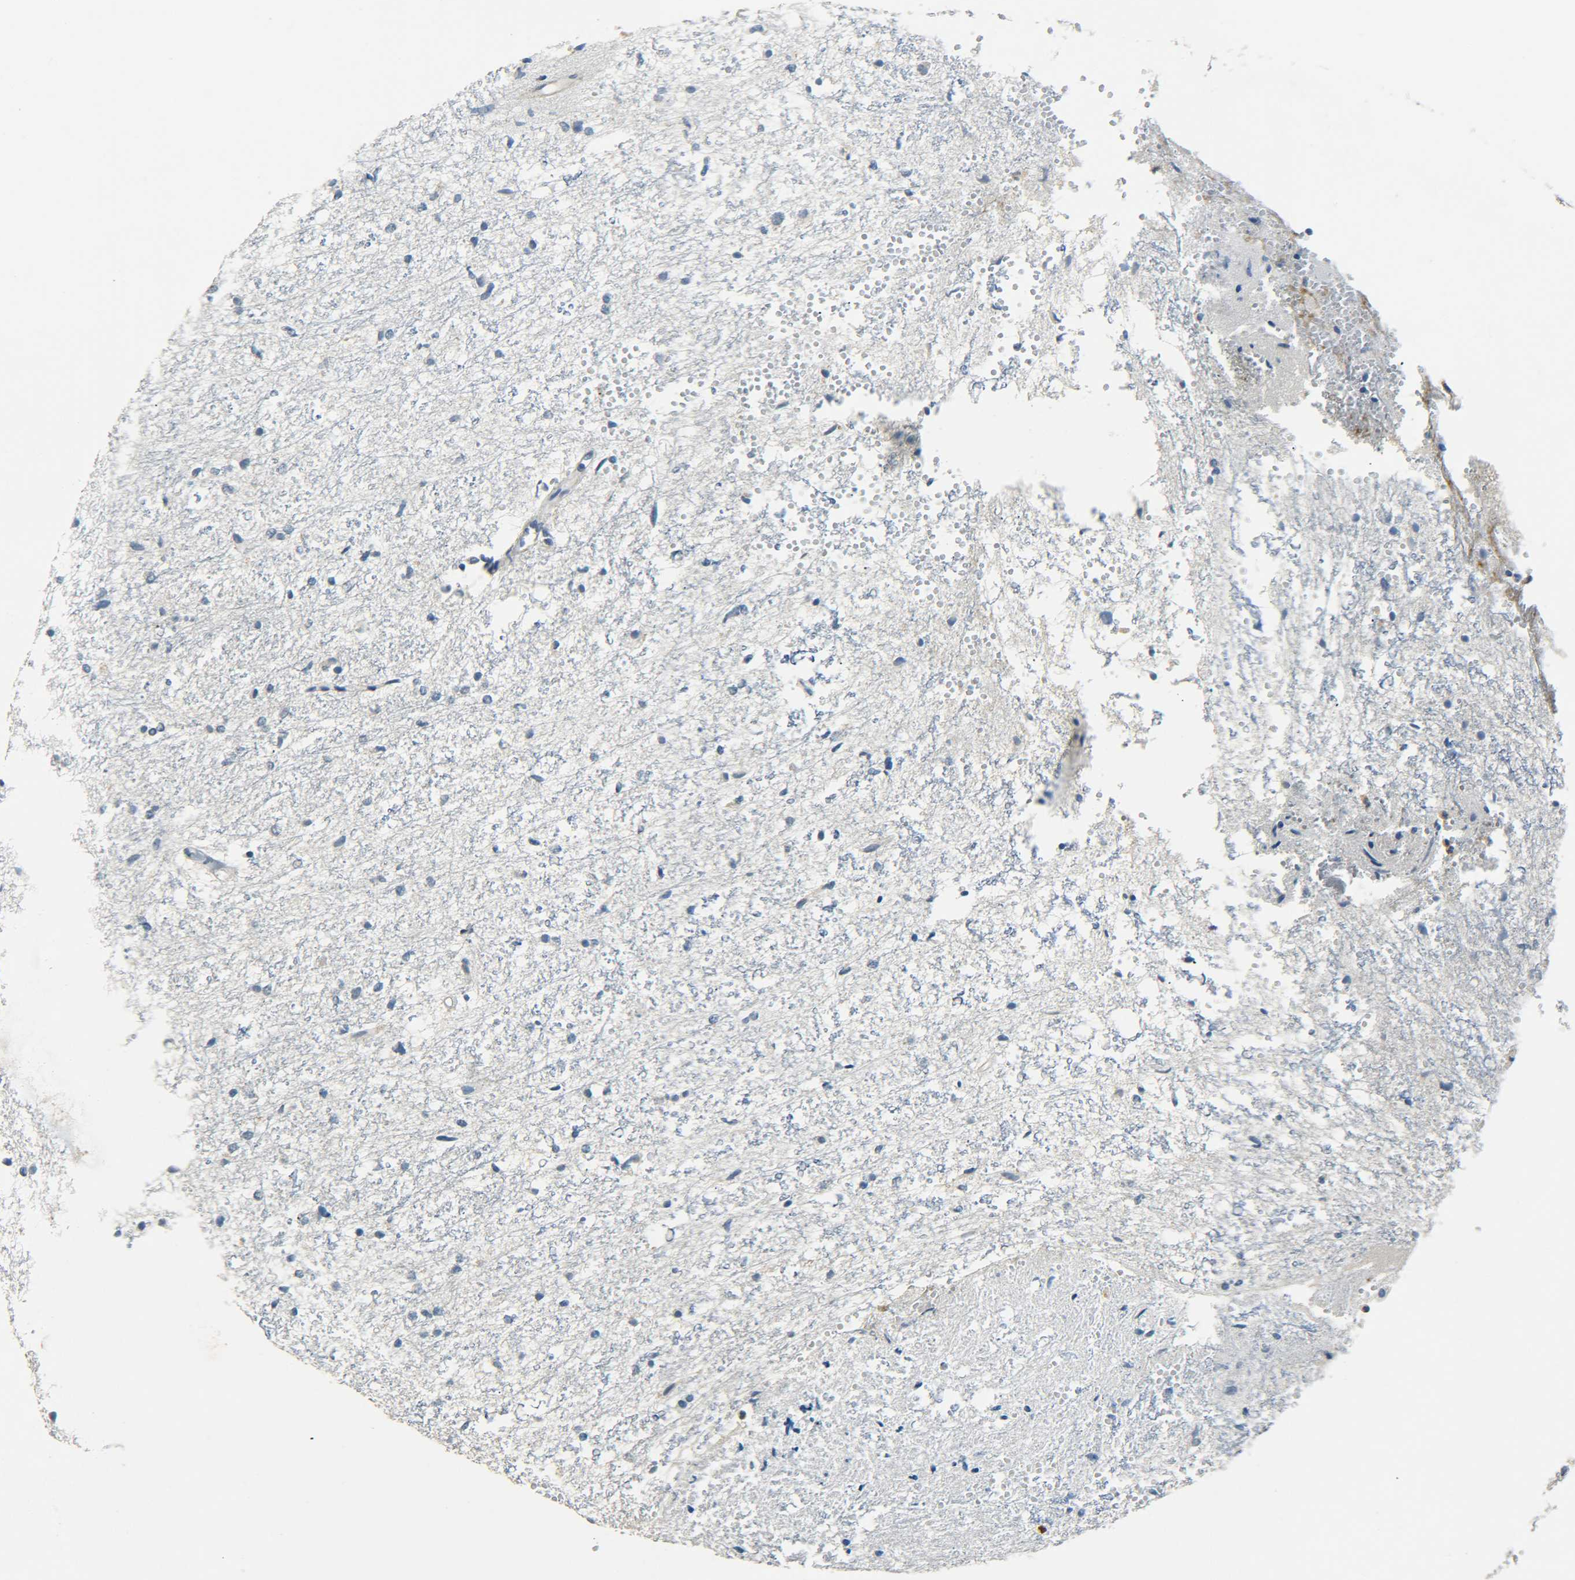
{"staining": {"intensity": "negative", "quantity": "none", "location": "none"}, "tissue": "glioma", "cell_type": "Tumor cells", "image_type": "cancer", "snomed": [{"axis": "morphology", "description": "Glioma, malignant, High grade"}, {"axis": "topography", "description": "Brain"}], "caption": "Malignant glioma (high-grade) was stained to show a protein in brown. There is no significant staining in tumor cells.", "gene": "MEIS1", "patient": {"sex": "female", "age": 59}}